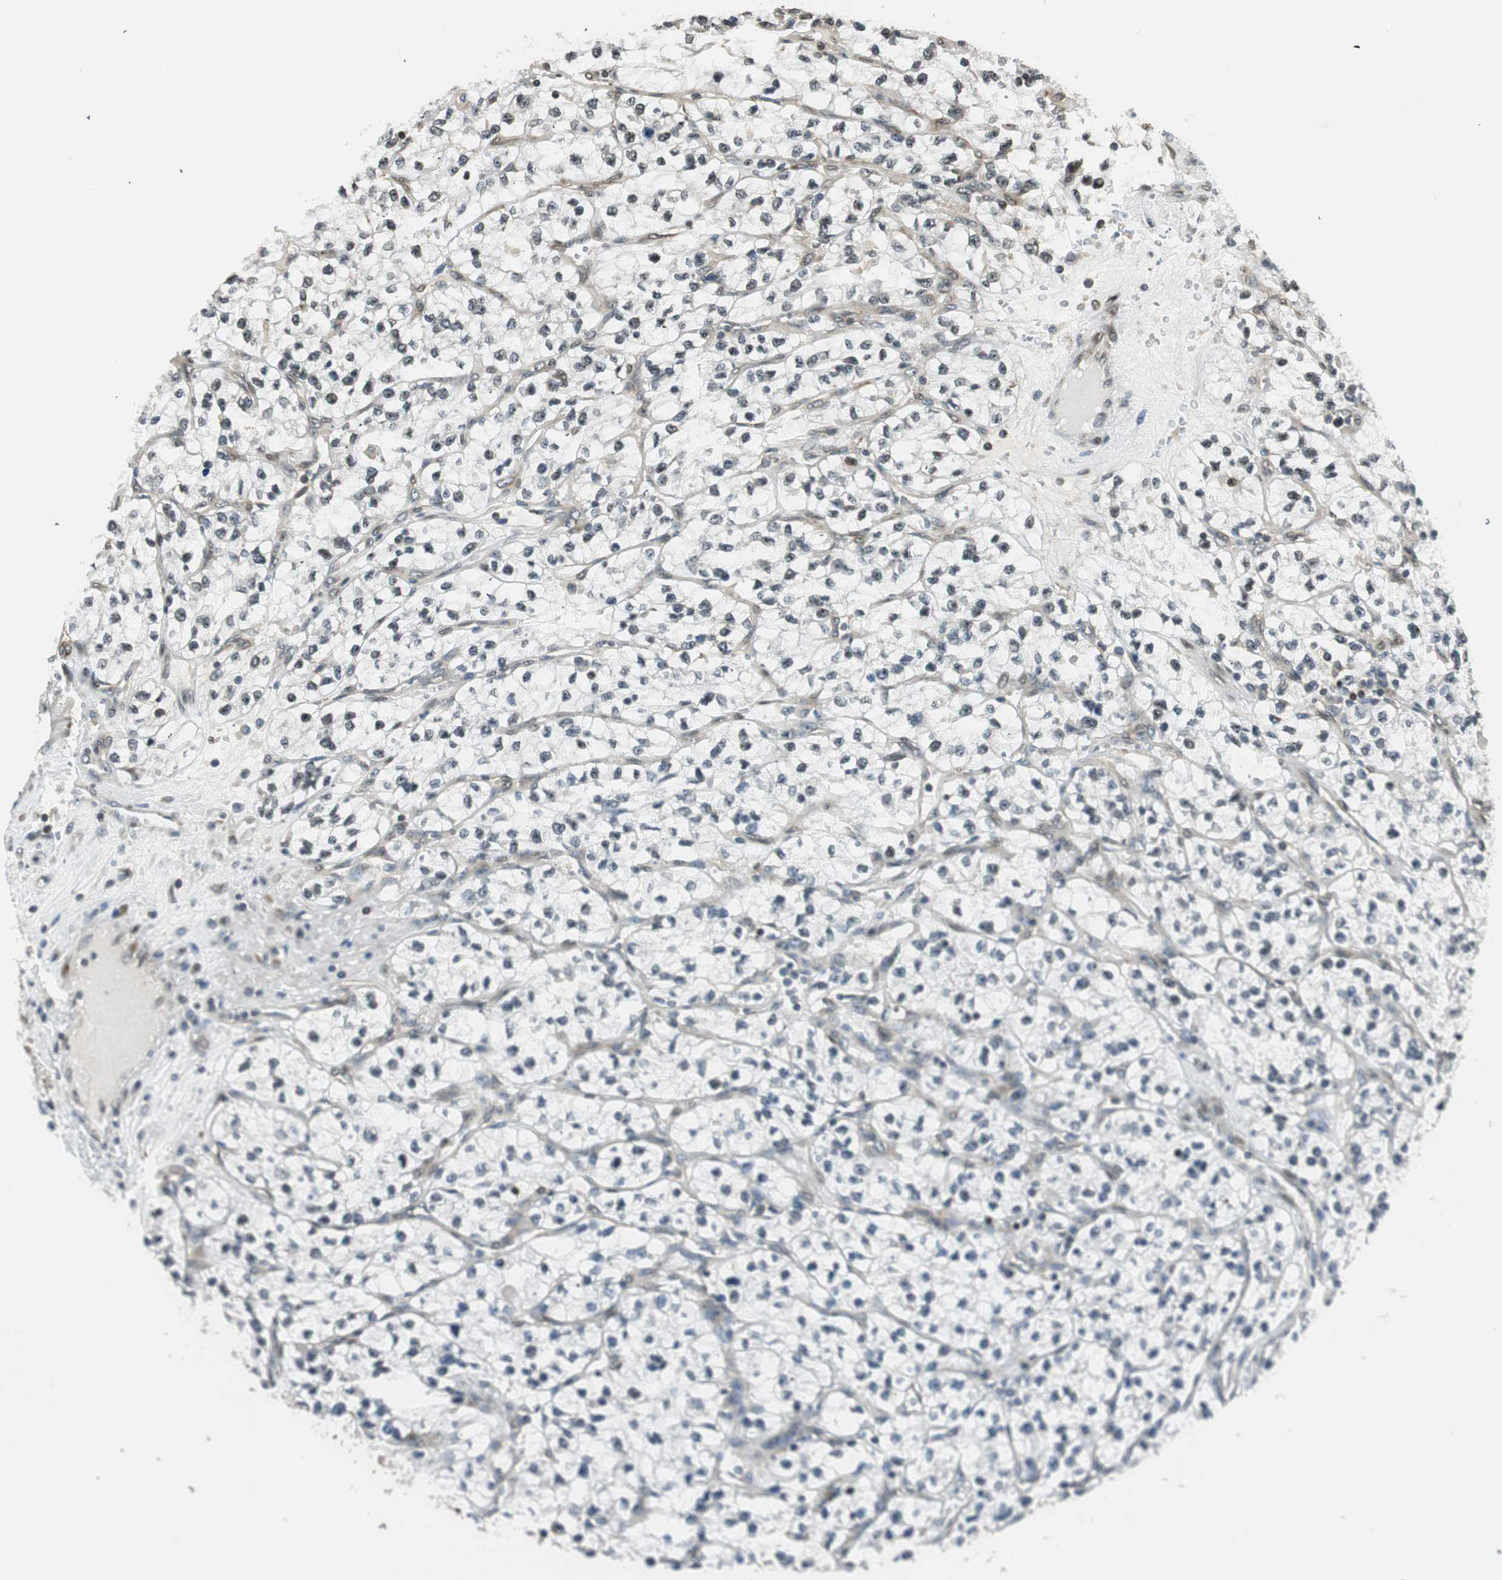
{"staining": {"intensity": "weak", "quantity": "25%-75%", "location": "nuclear"}, "tissue": "renal cancer", "cell_type": "Tumor cells", "image_type": "cancer", "snomed": [{"axis": "morphology", "description": "Adenocarcinoma, NOS"}, {"axis": "topography", "description": "Kidney"}], "caption": "Immunohistochemistry (IHC) (DAB) staining of renal cancer (adenocarcinoma) demonstrates weak nuclear protein staining in about 25%-75% of tumor cells.", "gene": "RING1", "patient": {"sex": "female", "age": 57}}